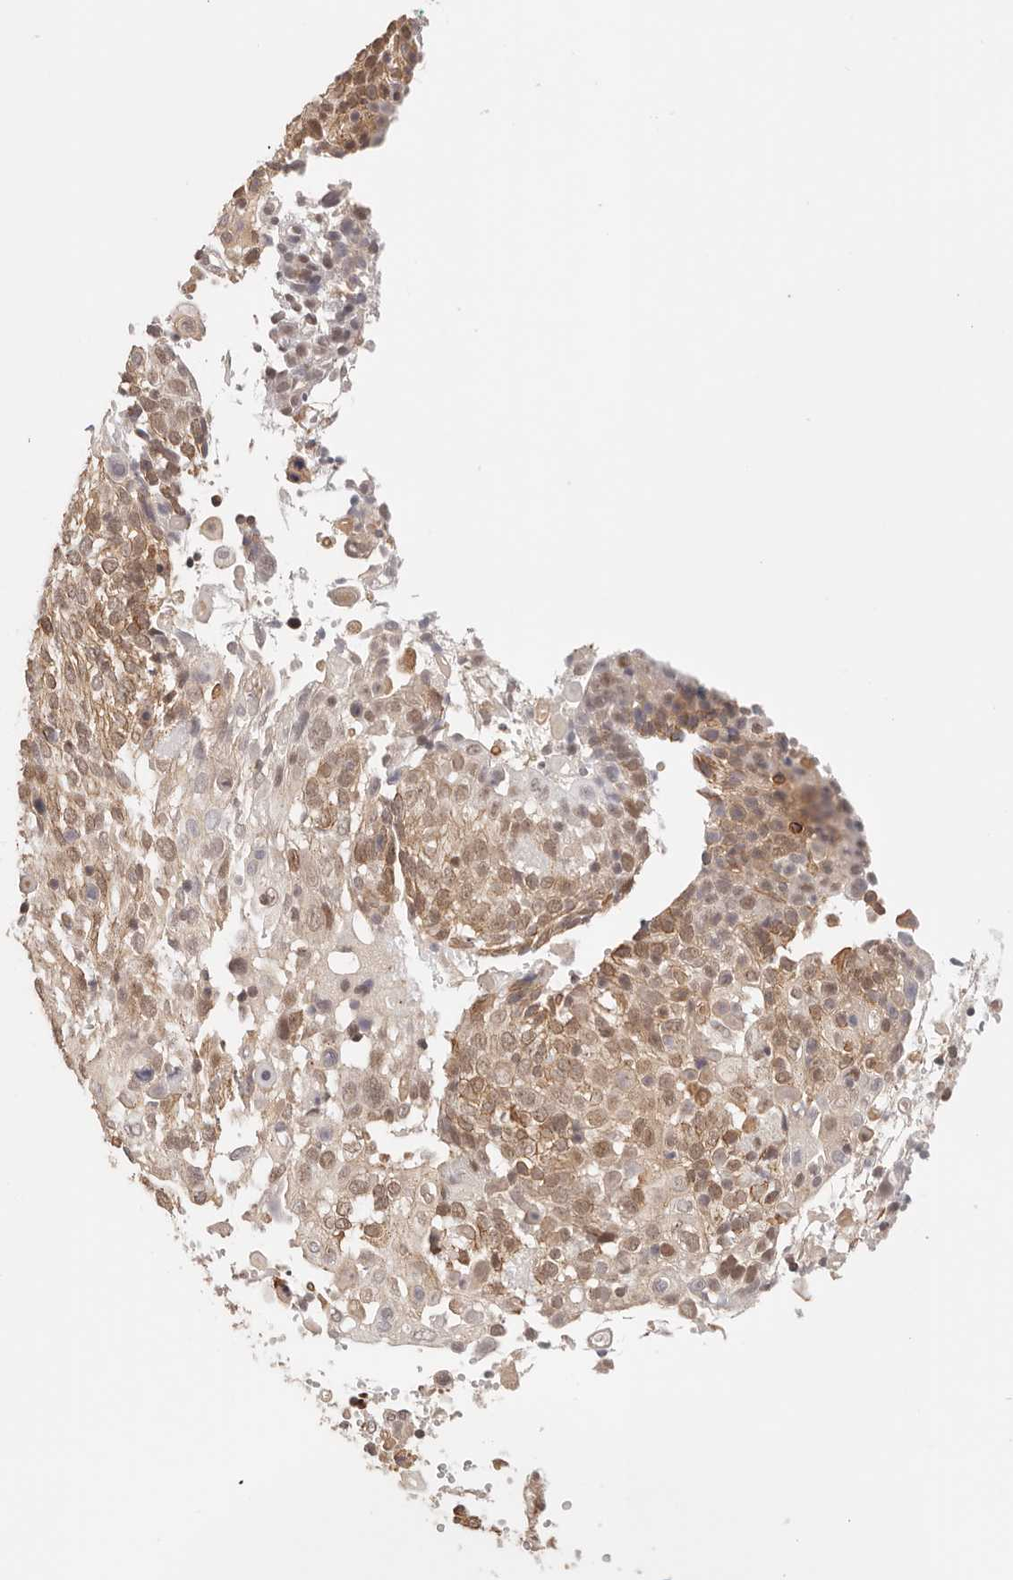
{"staining": {"intensity": "moderate", "quantity": ">75%", "location": "cytoplasmic/membranous,nuclear"}, "tissue": "cervical cancer", "cell_type": "Tumor cells", "image_type": "cancer", "snomed": [{"axis": "morphology", "description": "Squamous cell carcinoma, NOS"}, {"axis": "topography", "description": "Cervix"}], "caption": "Immunohistochemistry histopathology image of human cervical cancer stained for a protein (brown), which exhibits medium levels of moderate cytoplasmic/membranous and nuclear staining in about >75% of tumor cells.", "gene": "RFC3", "patient": {"sex": "female", "age": 74}}